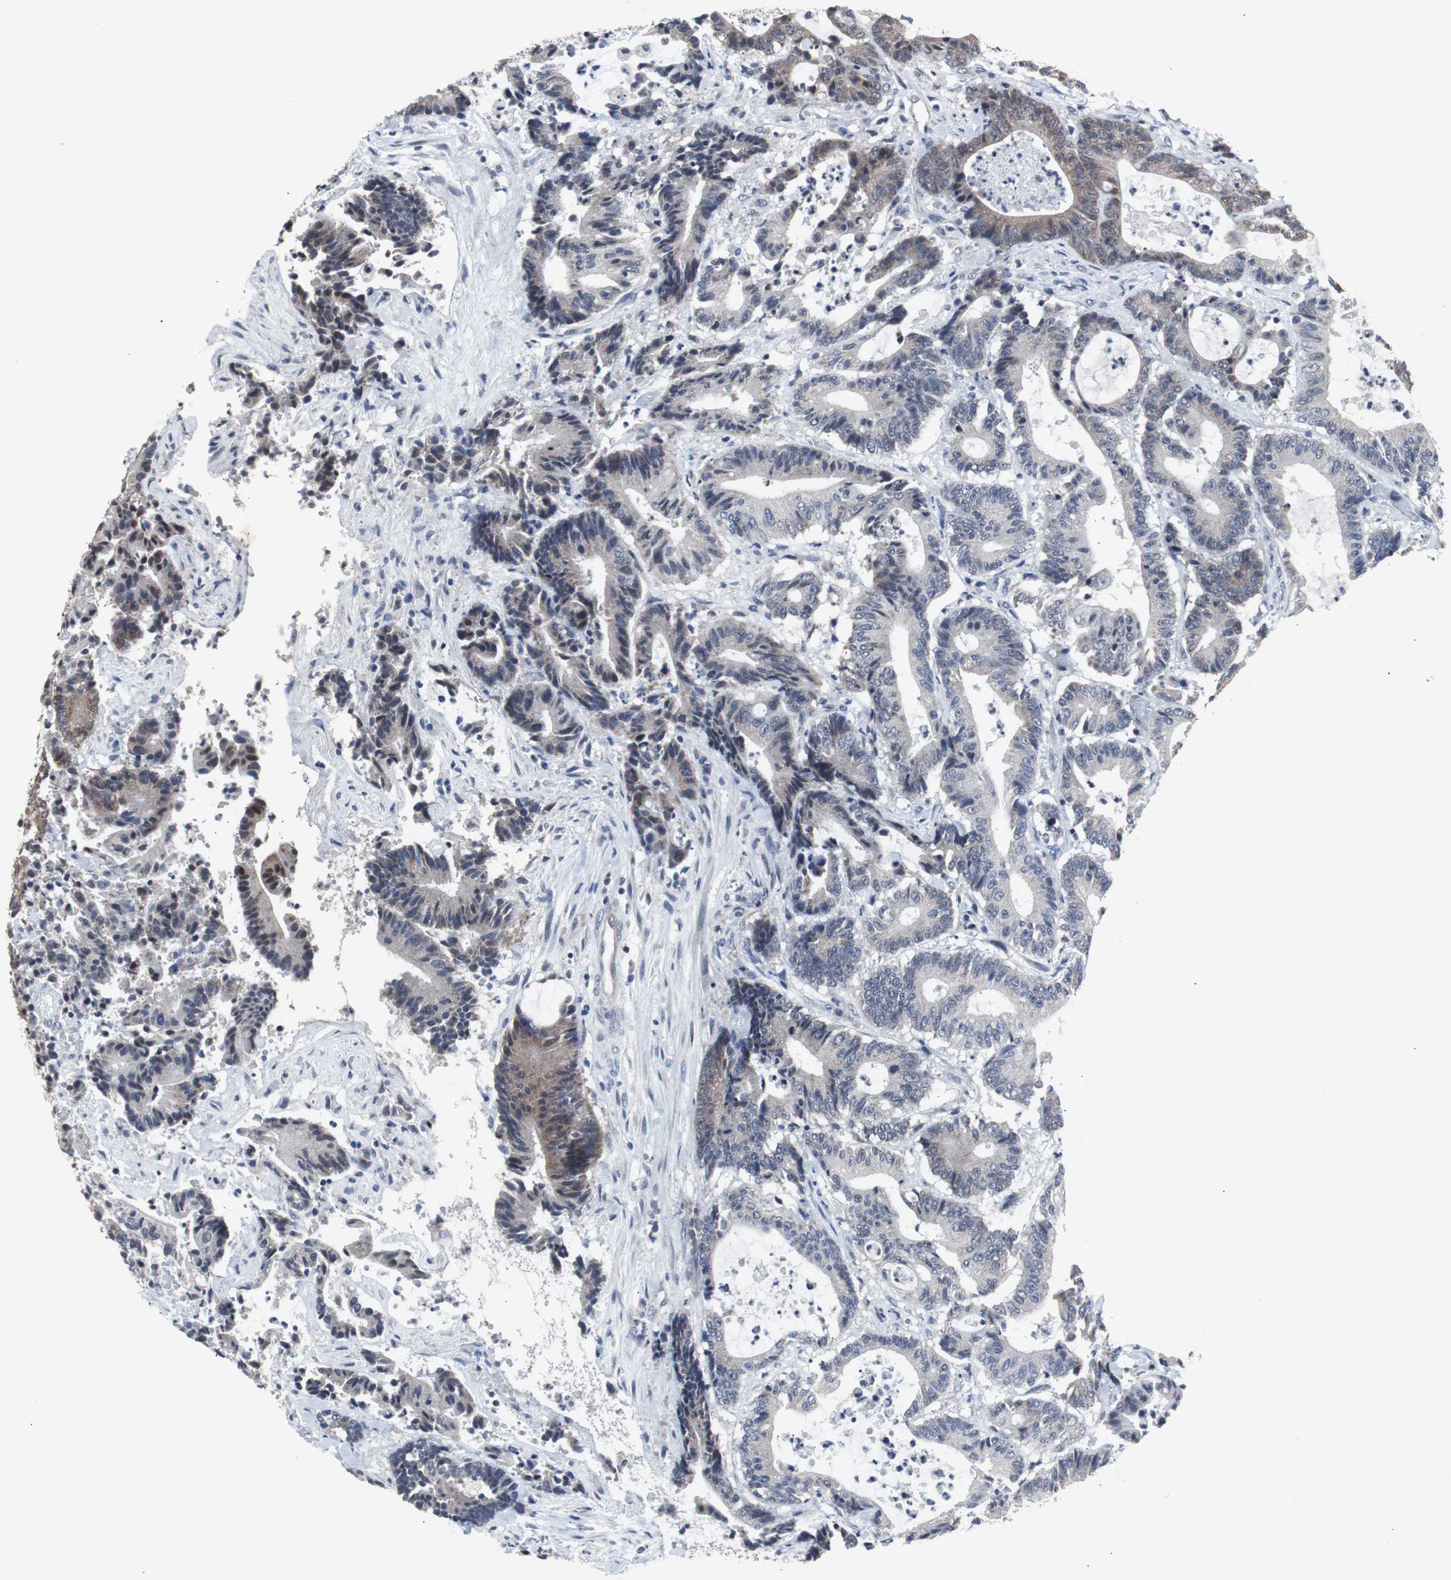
{"staining": {"intensity": "weak", "quantity": "25%-75%", "location": "cytoplasmic/membranous"}, "tissue": "colorectal cancer", "cell_type": "Tumor cells", "image_type": "cancer", "snomed": [{"axis": "morphology", "description": "Adenocarcinoma, NOS"}, {"axis": "topography", "description": "Colon"}], "caption": "This histopathology image exhibits colorectal cancer stained with immunohistochemistry (IHC) to label a protein in brown. The cytoplasmic/membranous of tumor cells show weak positivity for the protein. Nuclei are counter-stained blue.", "gene": "RBM47", "patient": {"sex": "female", "age": 84}}